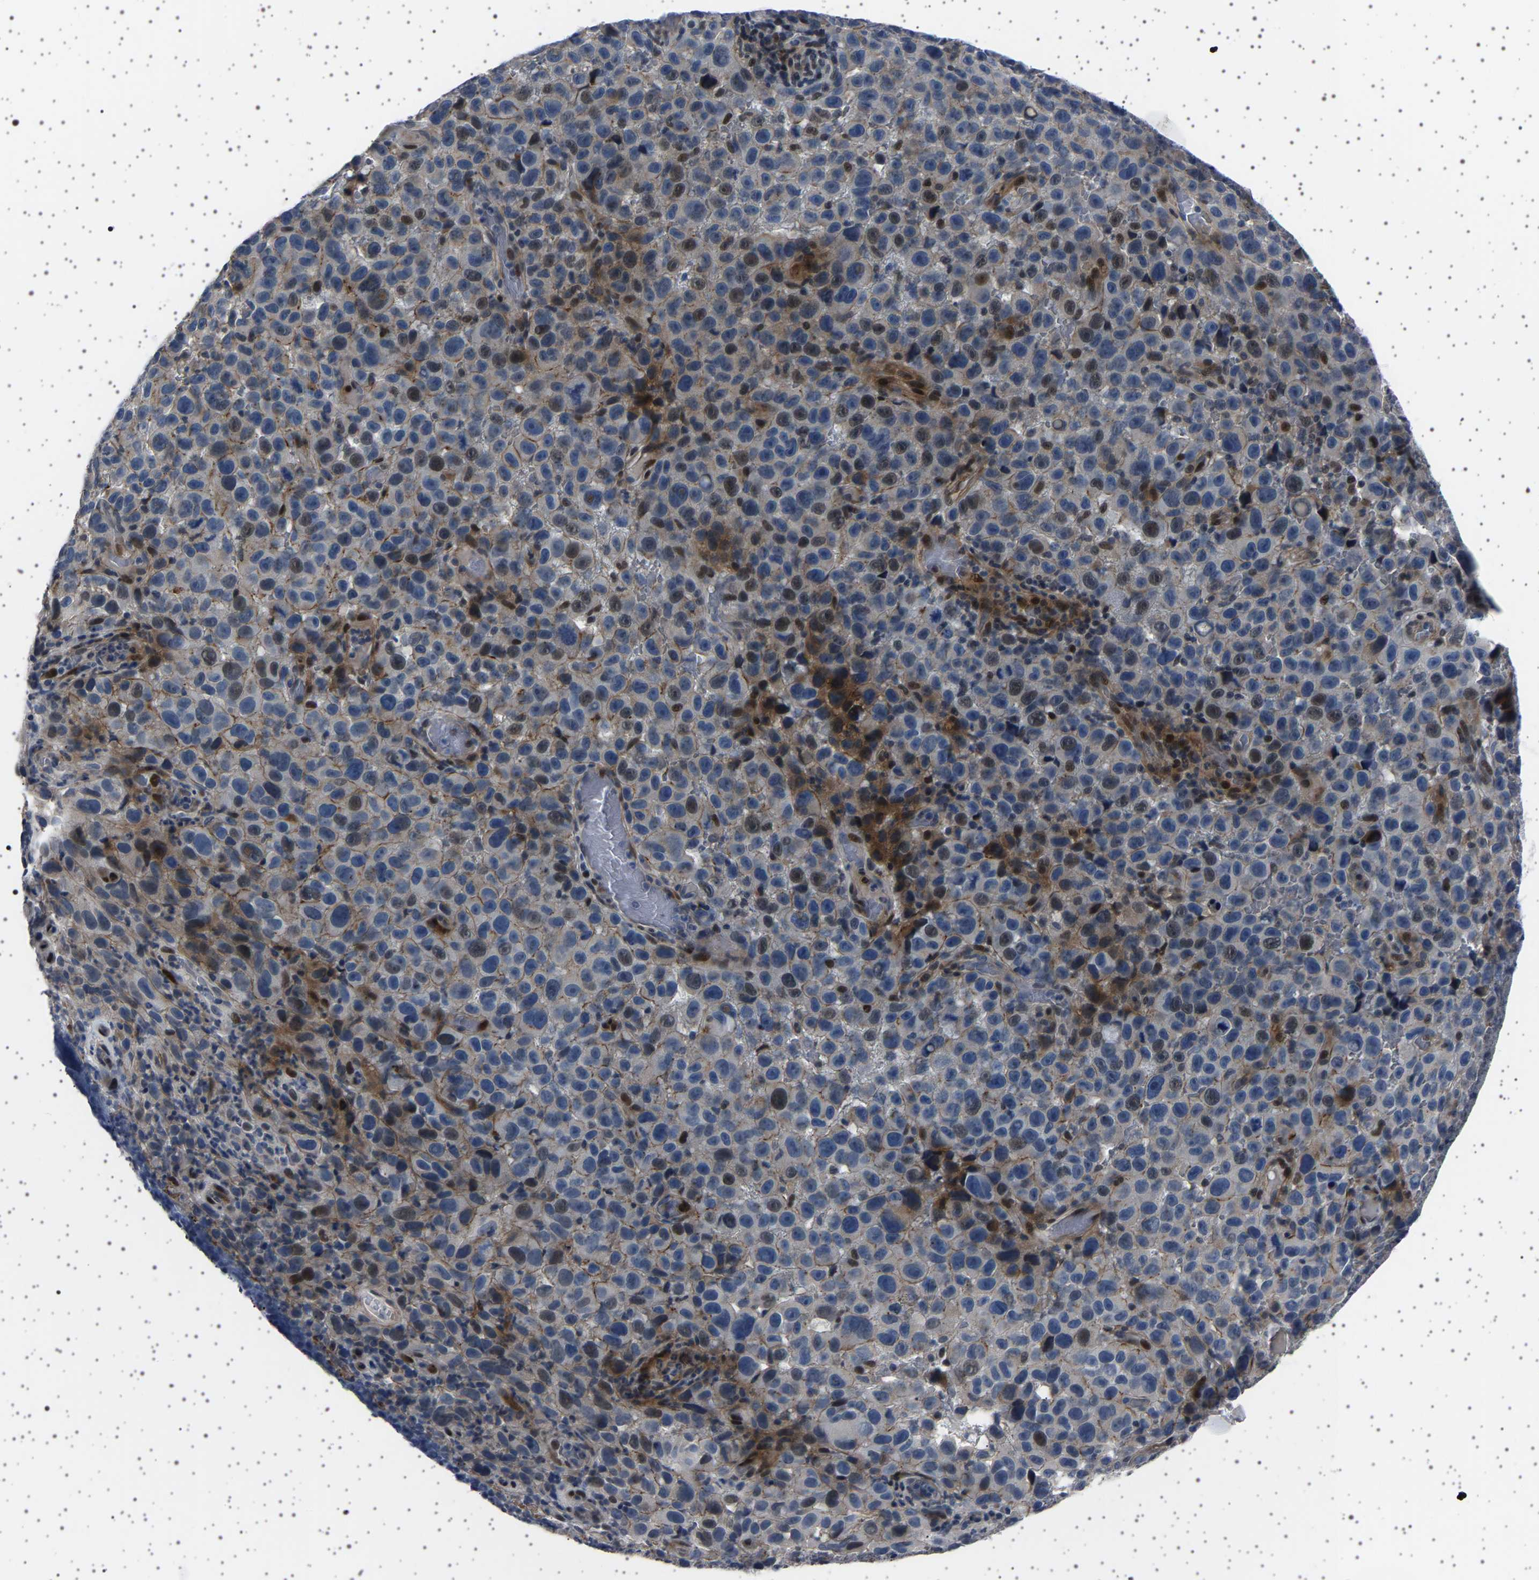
{"staining": {"intensity": "moderate", "quantity": "<25%", "location": "nuclear"}, "tissue": "melanoma", "cell_type": "Tumor cells", "image_type": "cancer", "snomed": [{"axis": "morphology", "description": "Malignant melanoma, NOS"}, {"axis": "topography", "description": "Skin"}], "caption": "DAB immunohistochemical staining of human malignant melanoma shows moderate nuclear protein expression in approximately <25% of tumor cells. The staining was performed using DAB, with brown indicating positive protein expression. Nuclei are stained blue with hematoxylin.", "gene": "PAK5", "patient": {"sex": "female", "age": 82}}